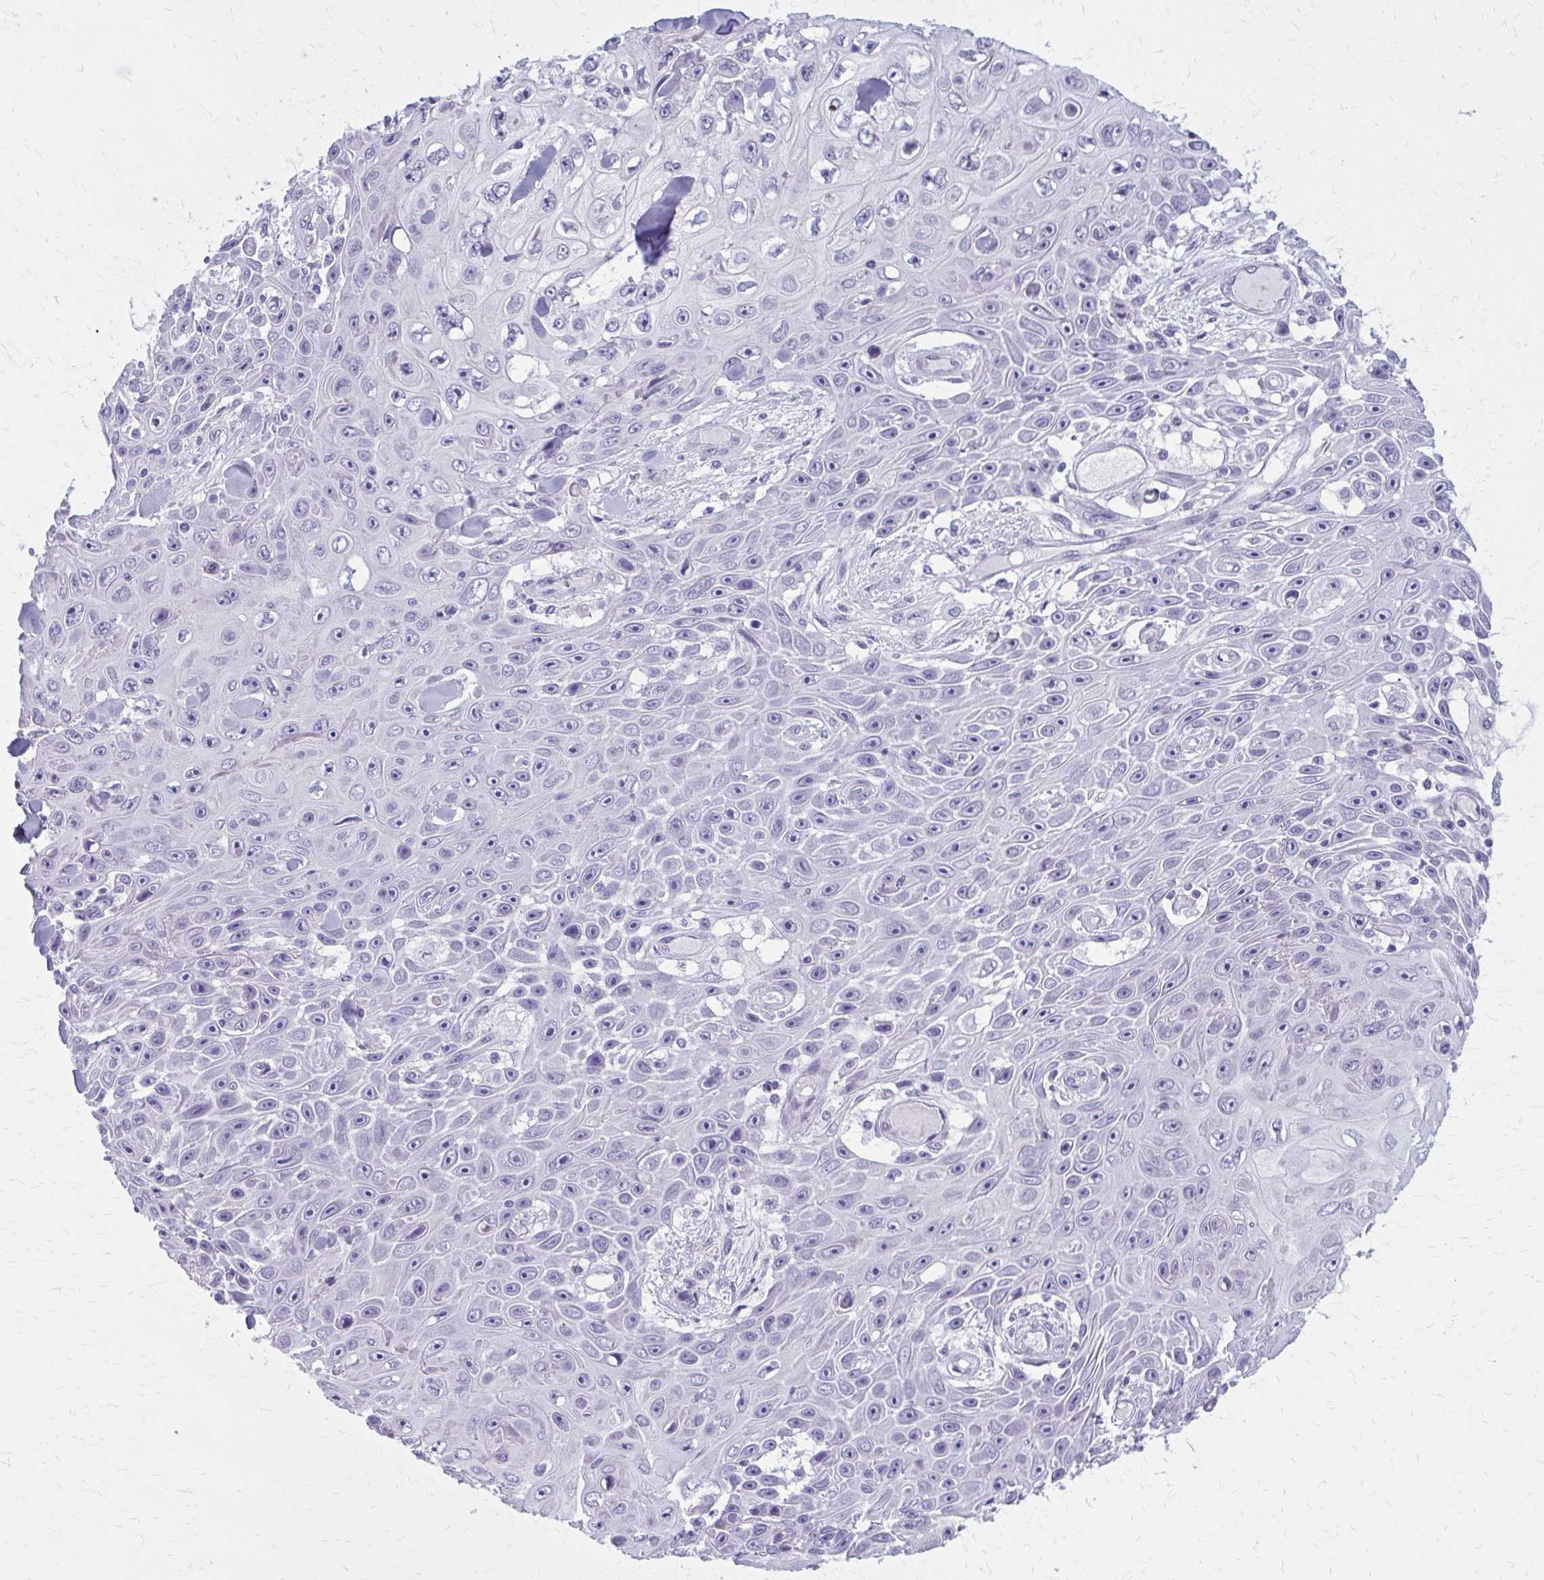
{"staining": {"intensity": "negative", "quantity": "none", "location": "none"}, "tissue": "skin cancer", "cell_type": "Tumor cells", "image_type": "cancer", "snomed": [{"axis": "morphology", "description": "Squamous cell carcinoma, NOS"}, {"axis": "topography", "description": "Skin"}], "caption": "Tumor cells show no significant protein positivity in squamous cell carcinoma (skin).", "gene": "CASQ2", "patient": {"sex": "male", "age": 82}}